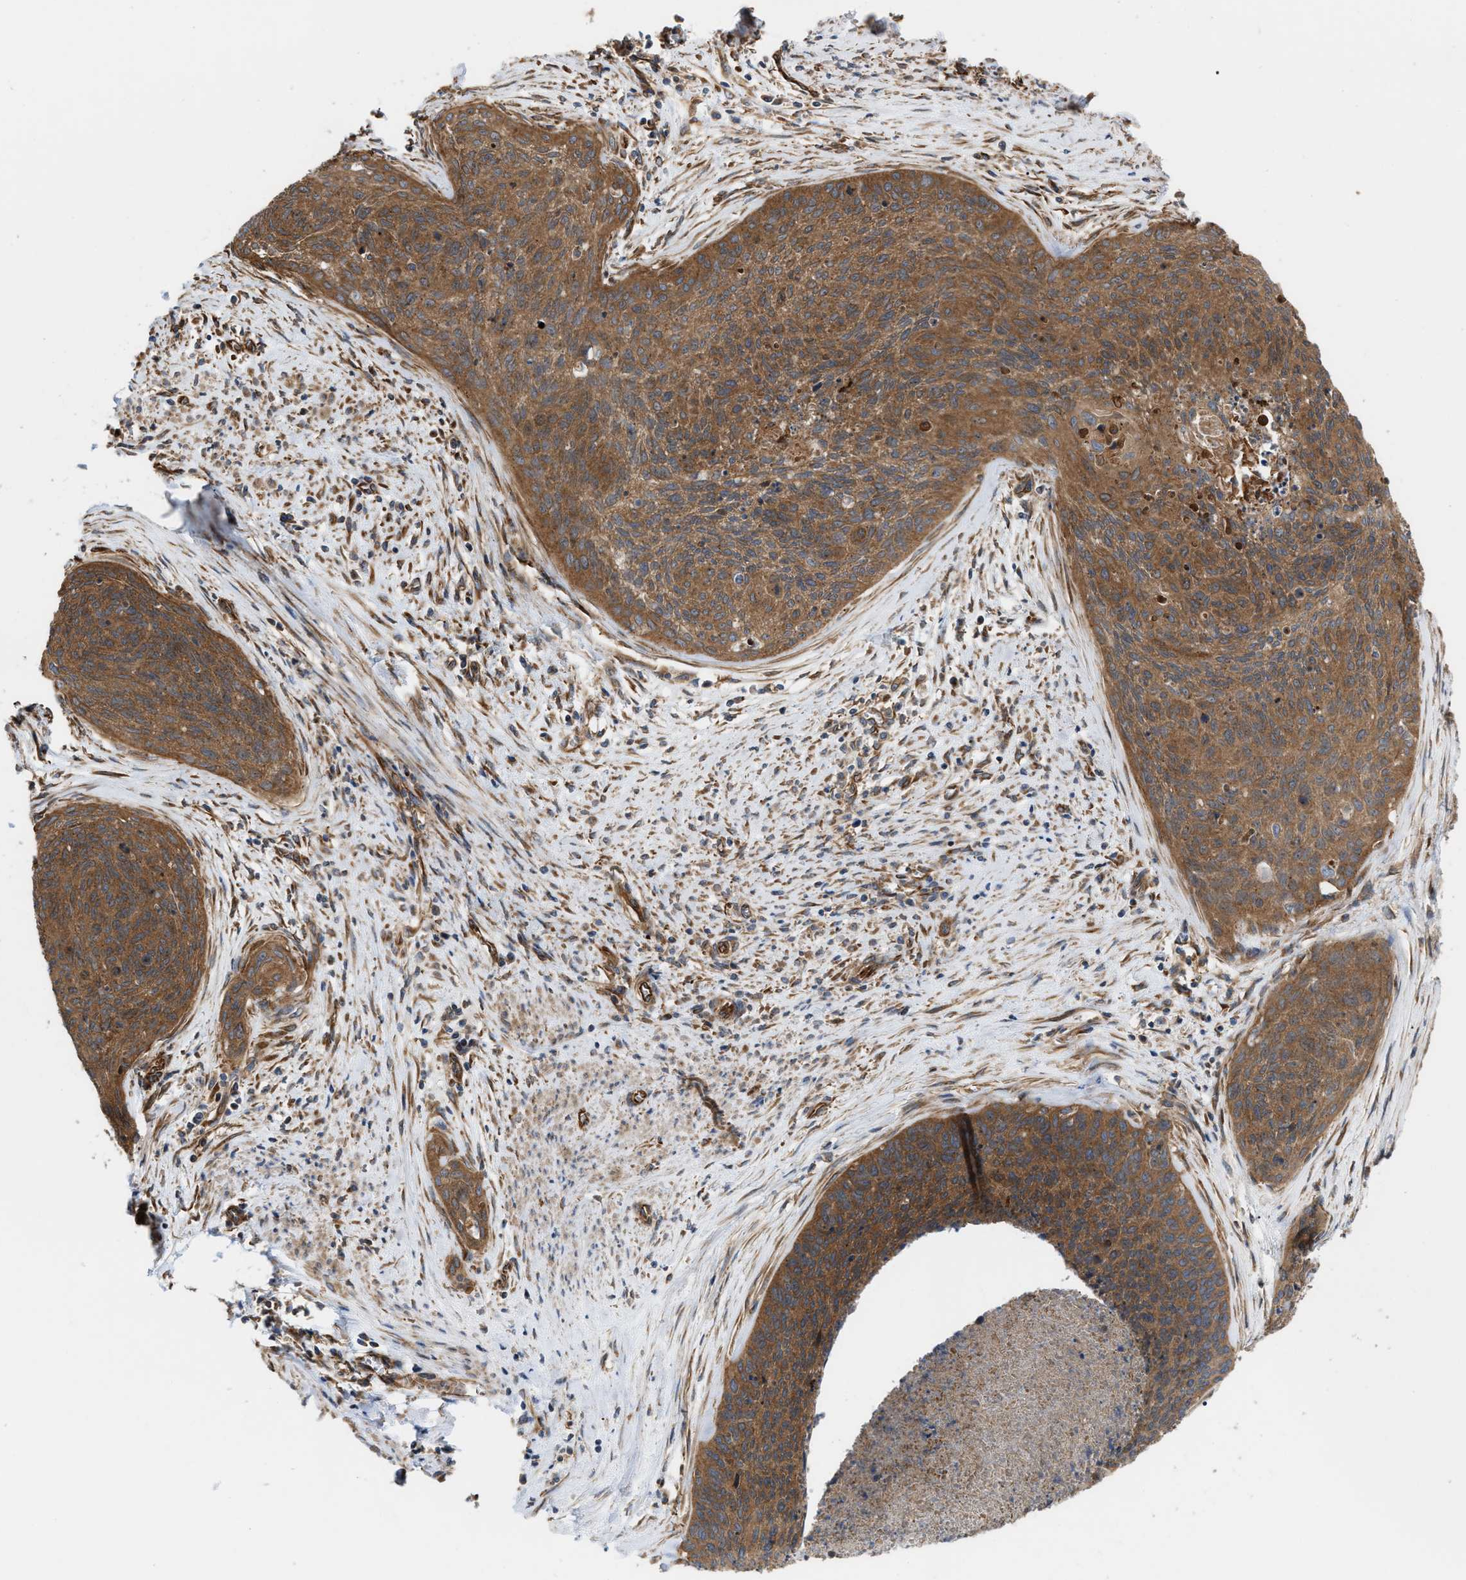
{"staining": {"intensity": "moderate", "quantity": ">75%", "location": "cytoplasmic/membranous"}, "tissue": "cervical cancer", "cell_type": "Tumor cells", "image_type": "cancer", "snomed": [{"axis": "morphology", "description": "Squamous cell carcinoma, NOS"}, {"axis": "topography", "description": "Cervix"}], "caption": "Immunohistochemical staining of human cervical cancer exhibits moderate cytoplasmic/membranous protein positivity in approximately >75% of tumor cells.", "gene": "EPS15L1", "patient": {"sex": "female", "age": 55}}